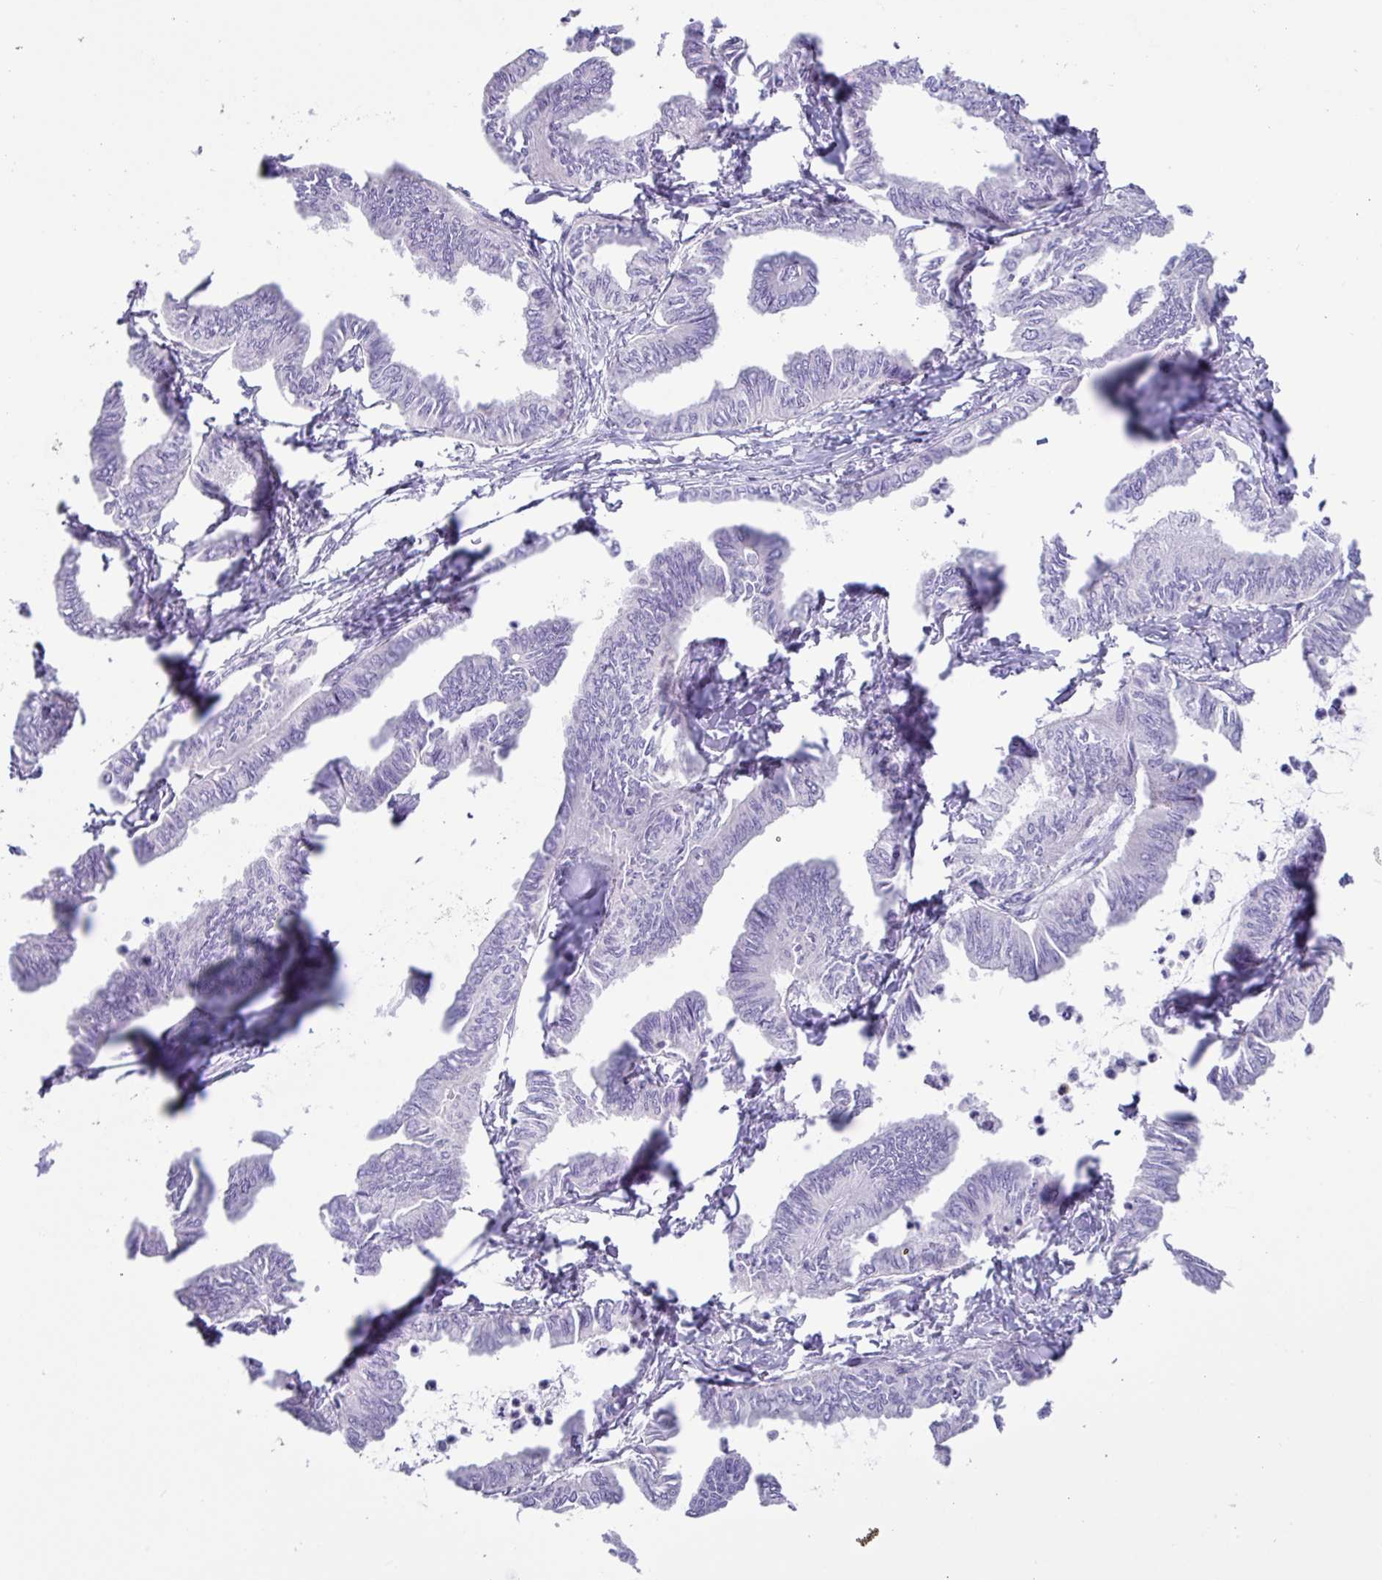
{"staining": {"intensity": "negative", "quantity": "none", "location": "none"}, "tissue": "ovarian cancer", "cell_type": "Tumor cells", "image_type": "cancer", "snomed": [{"axis": "morphology", "description": "Carcinoma, endometroid"}, {"axis": "topography", "description": "Ovary"}], "caption": "Ovarian cancer (endometroid carcinoma) was stained to show a protein in brown. There is no significant expression in tumor cells.", "gene": "MRM2", "patient": {"sex": "female", "age": 70}}